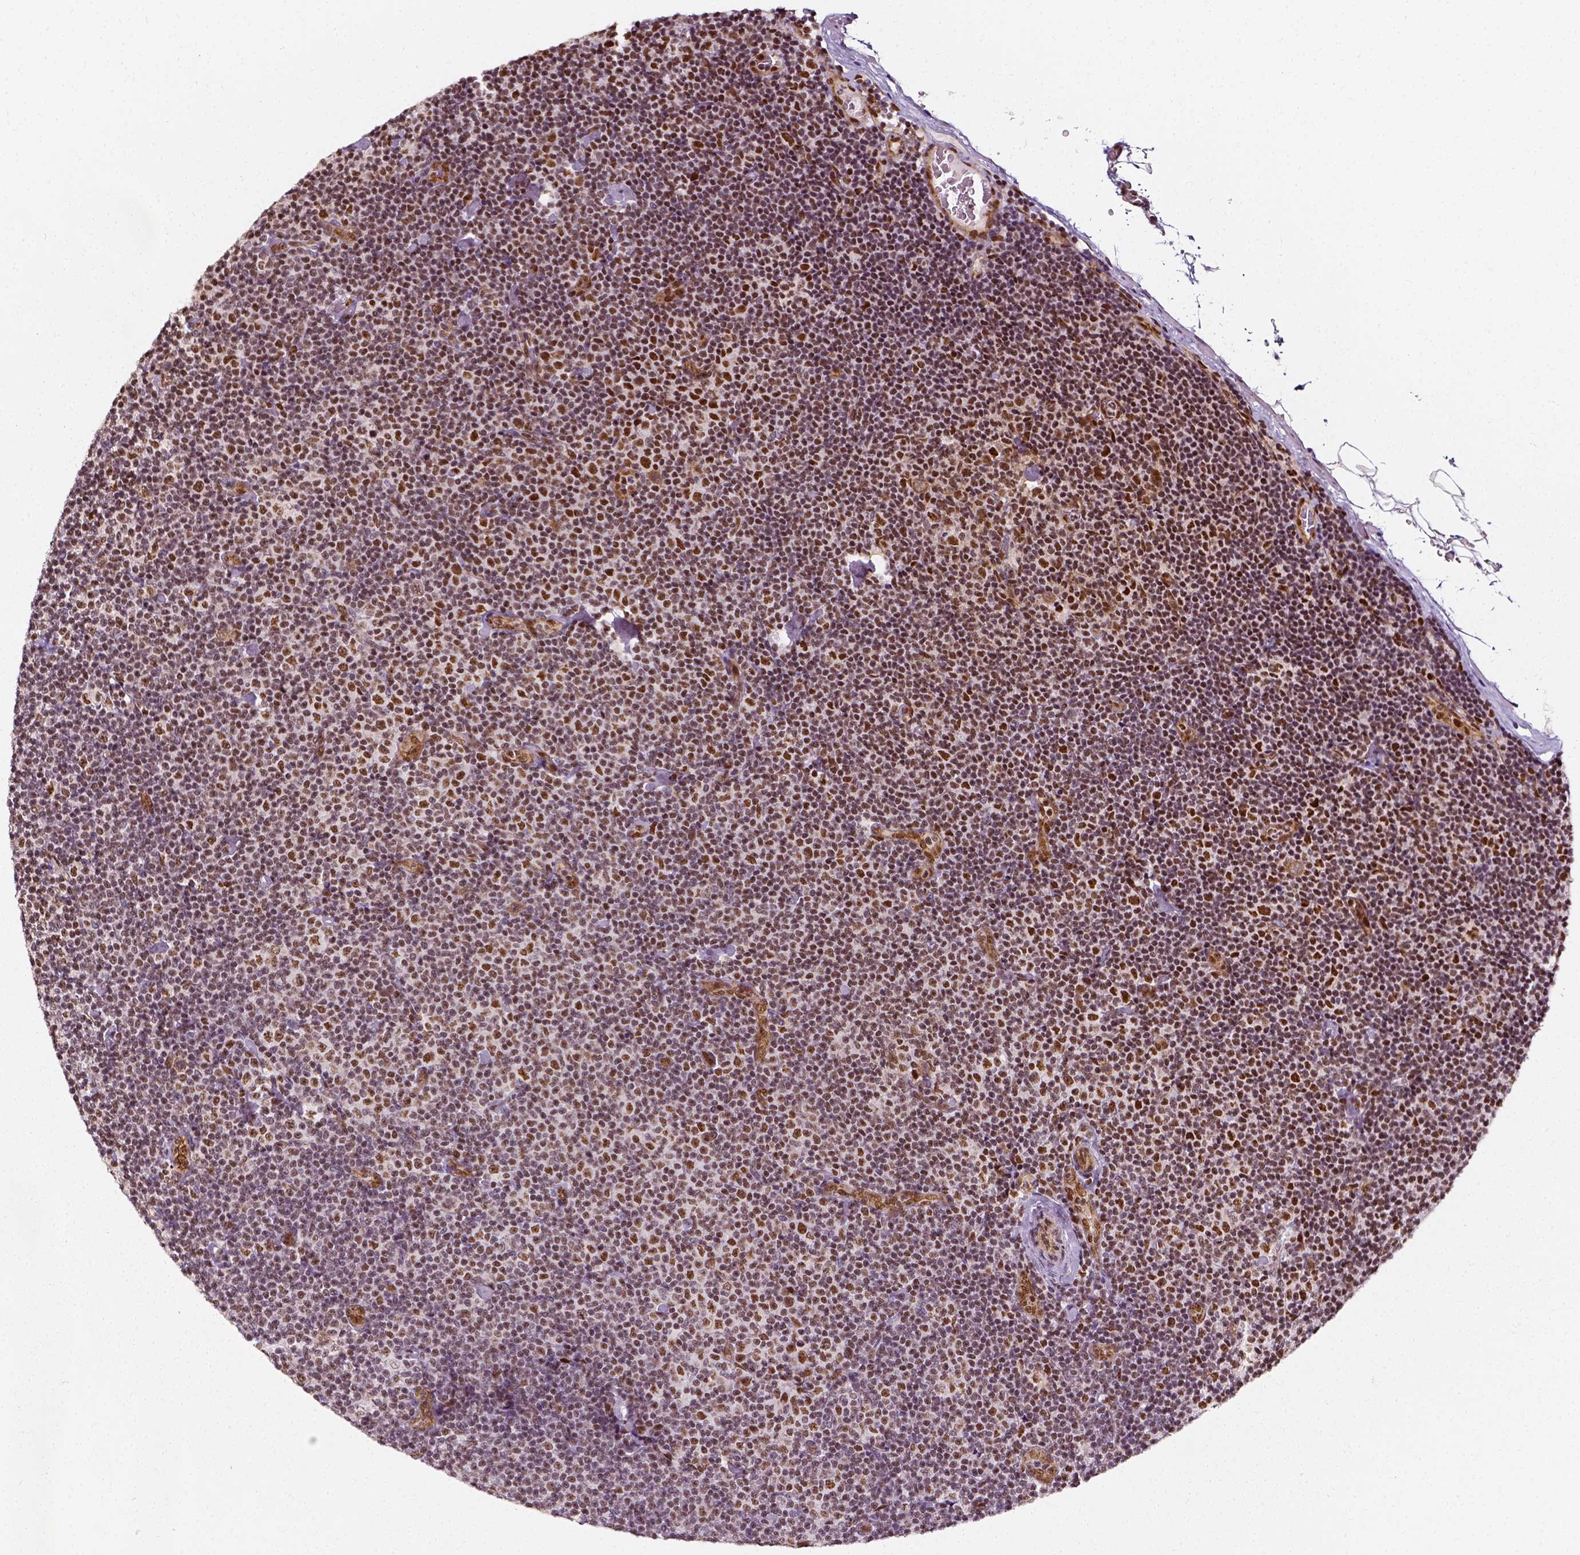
{"staining": {"intensity": "moderate", "quantity": ">75%", "location": "cytoplasmic/membranous"}, "tissue": "lymphoma", "cell_type": "Tumor cells", "image_type": "cancer", "snomed": [{"axis": "morphology", "description": "Malignant lymphoma, non-Hodgkin's type, Low grade"}, {"axis": "topography", "description": "Lymph node"}], "caption": "Immunohistochemistry (IHC) staining of low-grade malignant lymphoma, non-Hodgkin's type, which shows medium levels of moderate cytoplasmic/membranous expression in approximately >75% of tumor cells indicating moderate cytoplasmic/membranous protein expression. The staining was performed using DAB (3,3'-diaminobenzidine) (brown) for protein detection and nuclei were counterstained in hematoxylin (blue).", "gene": "NACC1", "patient": {"sex": "male", "age": 81}}